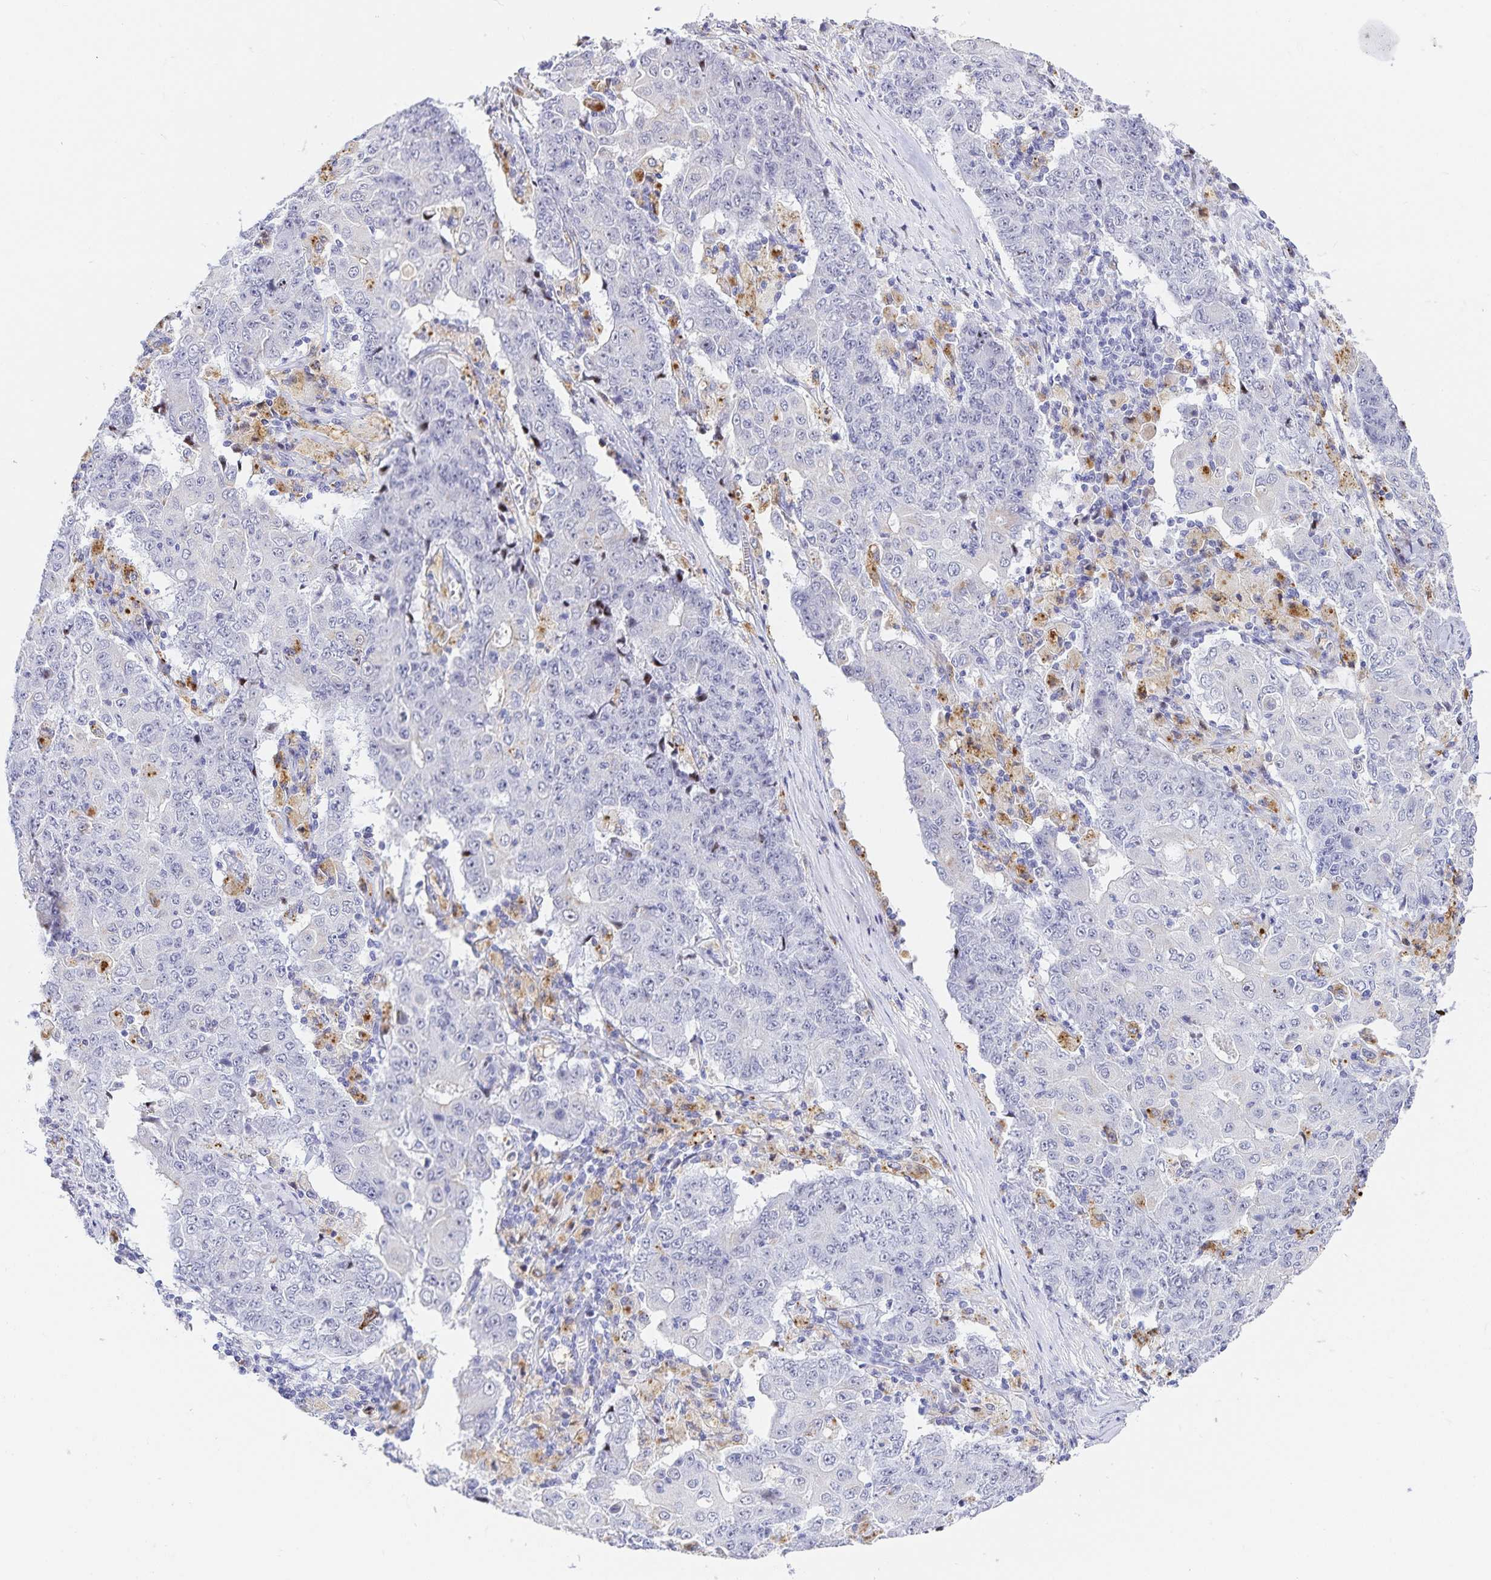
{"staining": {"intensity": "negative", "quantity": "none", "location": "none"}, "tissue": "ovarian cancer", "cell_type": "Tumor cells", "image_type": "cancer", "snomed": [{"axis": "morphology", "description": "Carcinoma, endometroid"}, {"axis": "topography", "description": "Ovary"}], "caption": "This is an immunohistochemistry histopathology image of ovarian cancer (endometroid carcinoma). There is no expression in tumor cells.", "gene": "KBTBD13", "patient": {"sex": "female", "age": 42}}